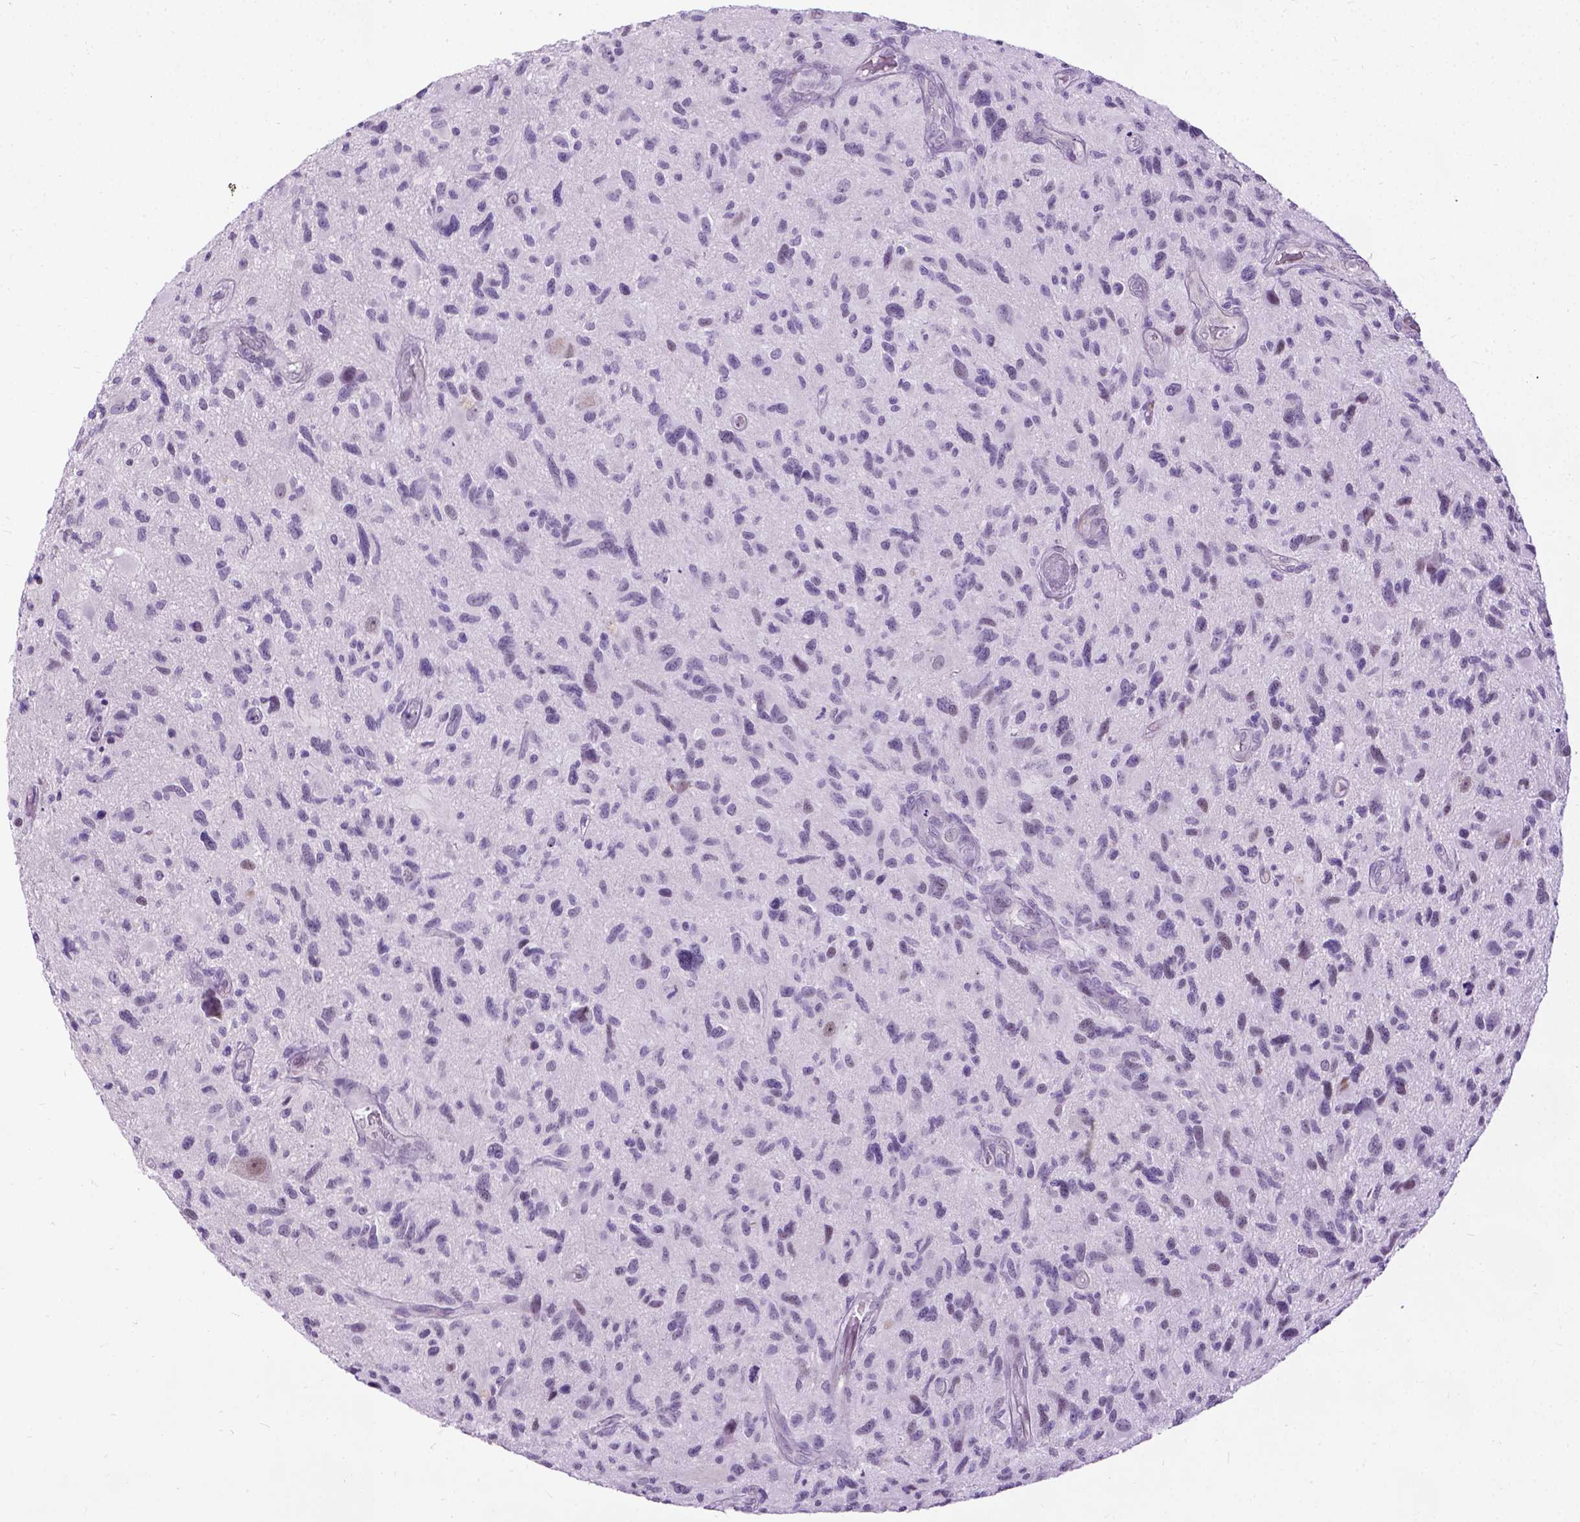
{"staining": {"intensity": "weak", "quantity": "<25%", "location": "nuclear"}, "tissue": "glioma", "cell_type": "Tumor cells", "image_type": "cancer", "snomed": [{"axis": "morphology", "description": "Glioma, malignant, NOS"}, {"axis": "morphology", "description": "Glioma, malignant, High grade"}, {"axis": "topography", "description": "Brain"}], "caption": "Immunohistochemistry photomicrograph of neoplastic tissue: human glioma (malignant) stained with DAB exhibits no significant protein positivity in tumor cells.", "gene": "PROB1", "patient": {"sex": "female", "age": 71}}